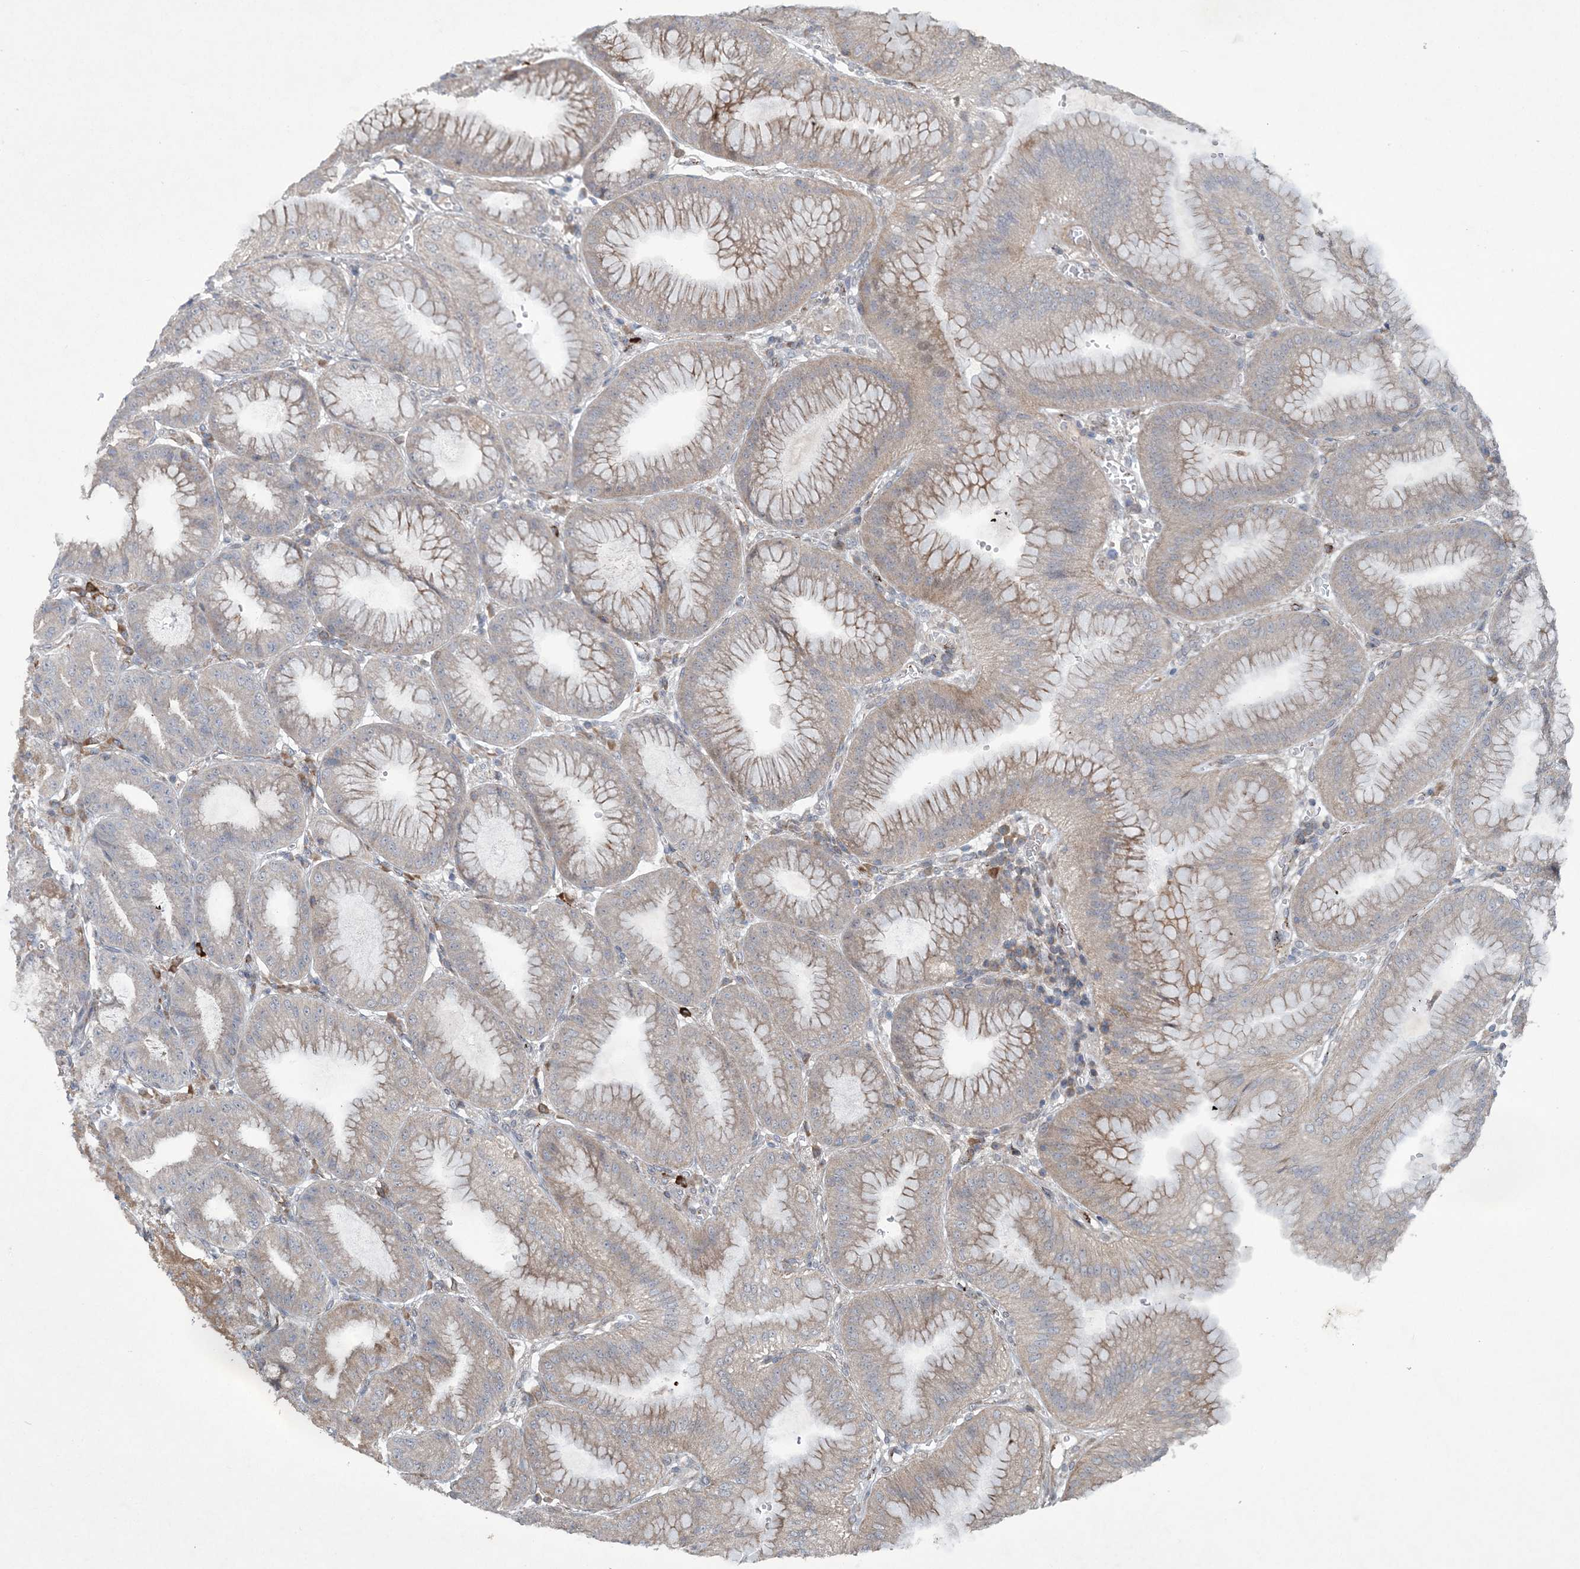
{"staining": {"intensity": "moderate", "quantity": "25%-75%", "location": "cytoplasmic/membranous"}, "tissue": "stomach", "cell_type": "Glandular cells", "image_type": "normal", "snomed": [{"axis": "morphology", "description": "Normal tissue, NOS"}, {"axis": "topography", "description": "Stomach, lower"}], "caption": "Immunohistochemistry (IHC) staining of normal stomach, which displays medium levels of moderate cytoplasmic/membranous expression in approximately 25%-75% of glandular cells indicating moderate cytoplasmic/membranous protein positivity. The staining was performed using DAB (3,3'-diaminobenzidine) (brown) for protein detection and nuclei were counterstained in hematoxylin (blue).", "gene": "N4BP2", "patient": {"sex": "male", "age": 71}}